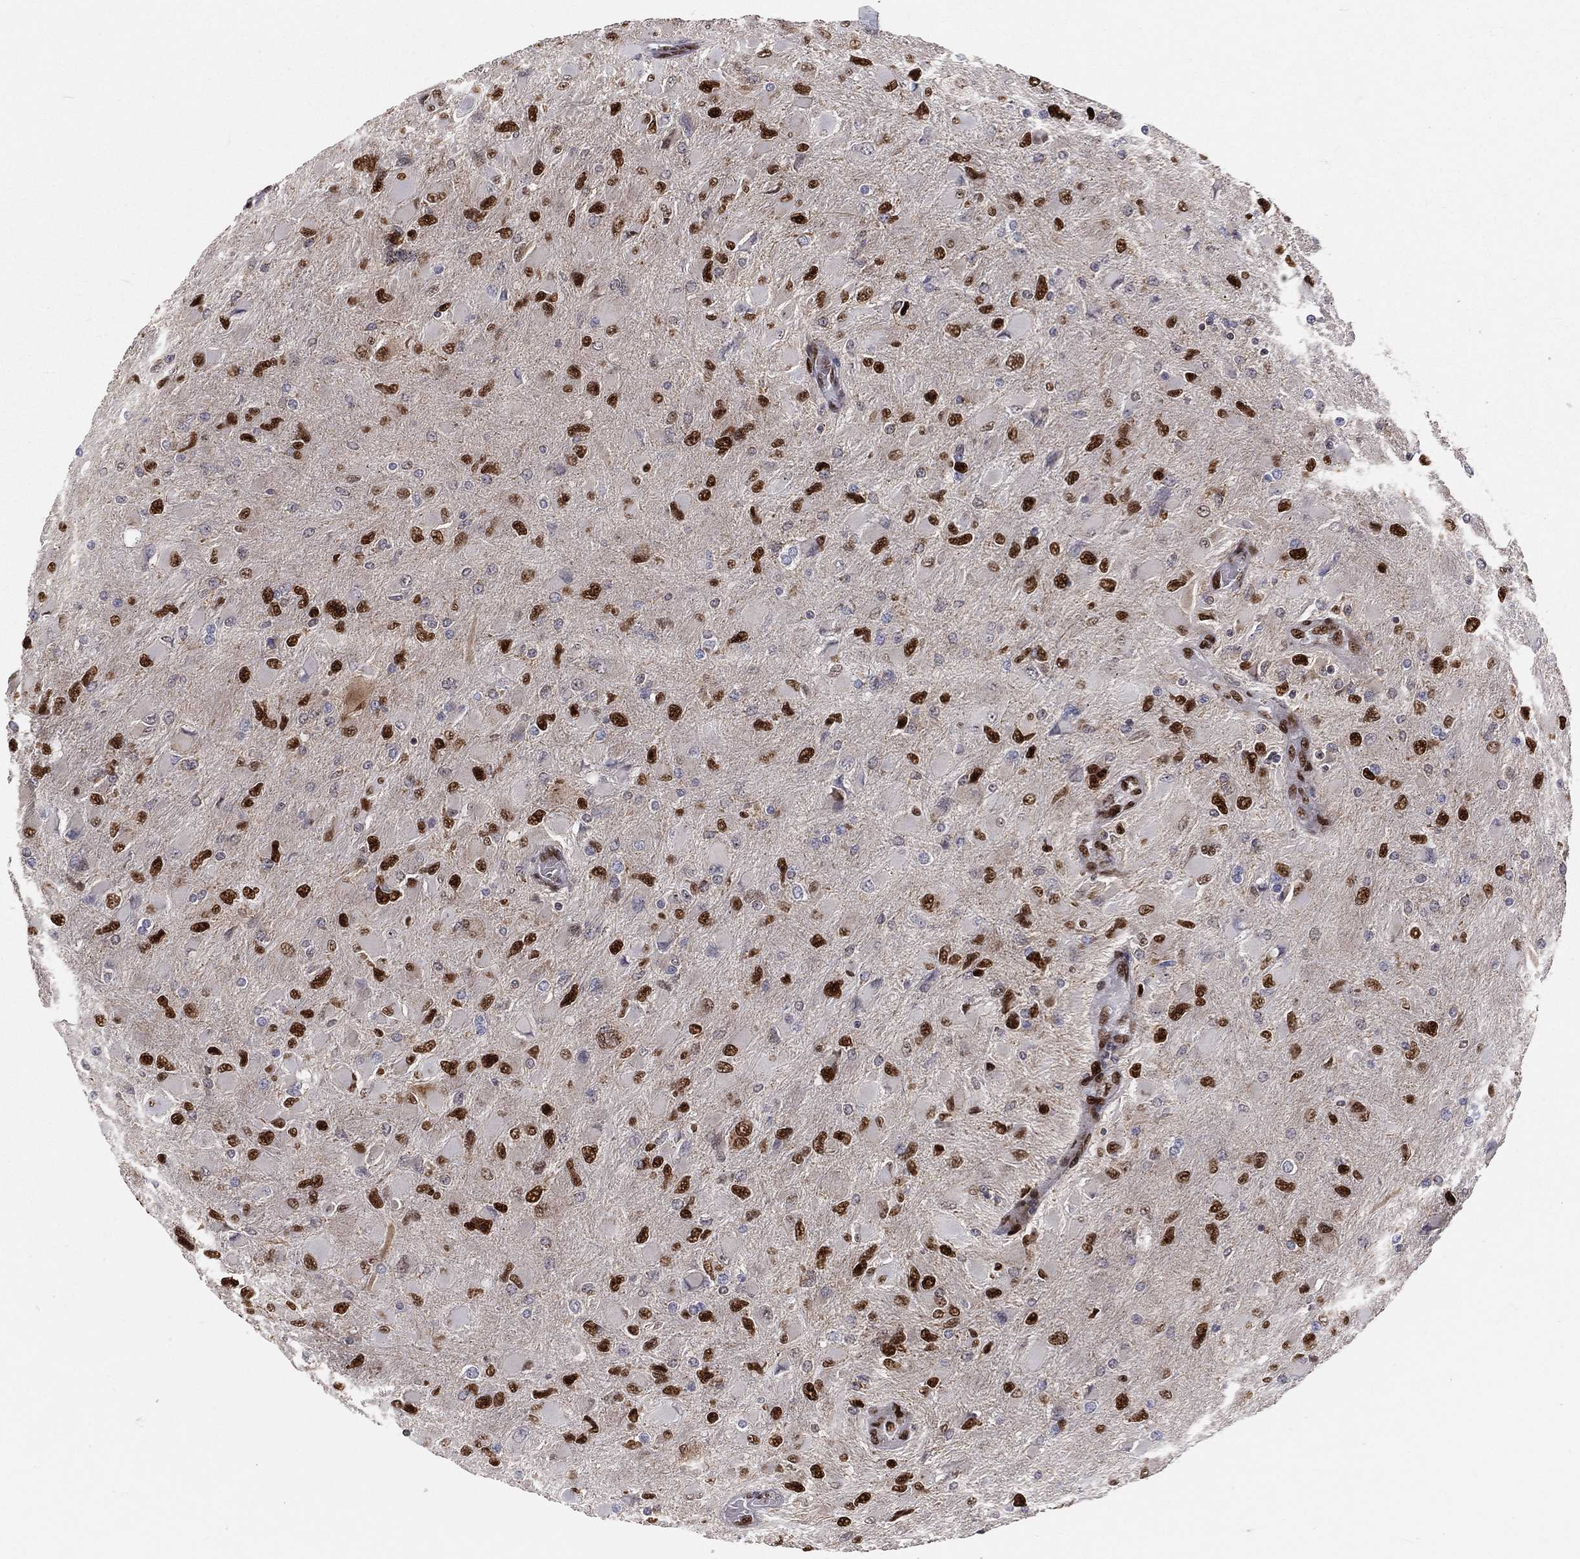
{"staining": {"intensity": "strong", "quantity": ">75%", "location": "nuclear"}, "tissue": "glioma", "cell_type": "Tumor cells", "image_type": "cancer", "snomed": [{"axis": "morphology", "description": "Glioma, malignant, High grade"}, {"axis": "topography", "description": "Cerebral cortex"}], "caption": "Tumor cells reveal strong nuclear positivity in about >75% of cells in glioma.", "gene": "ZEB1", "patient": {"sex": "female", "age": 36}}